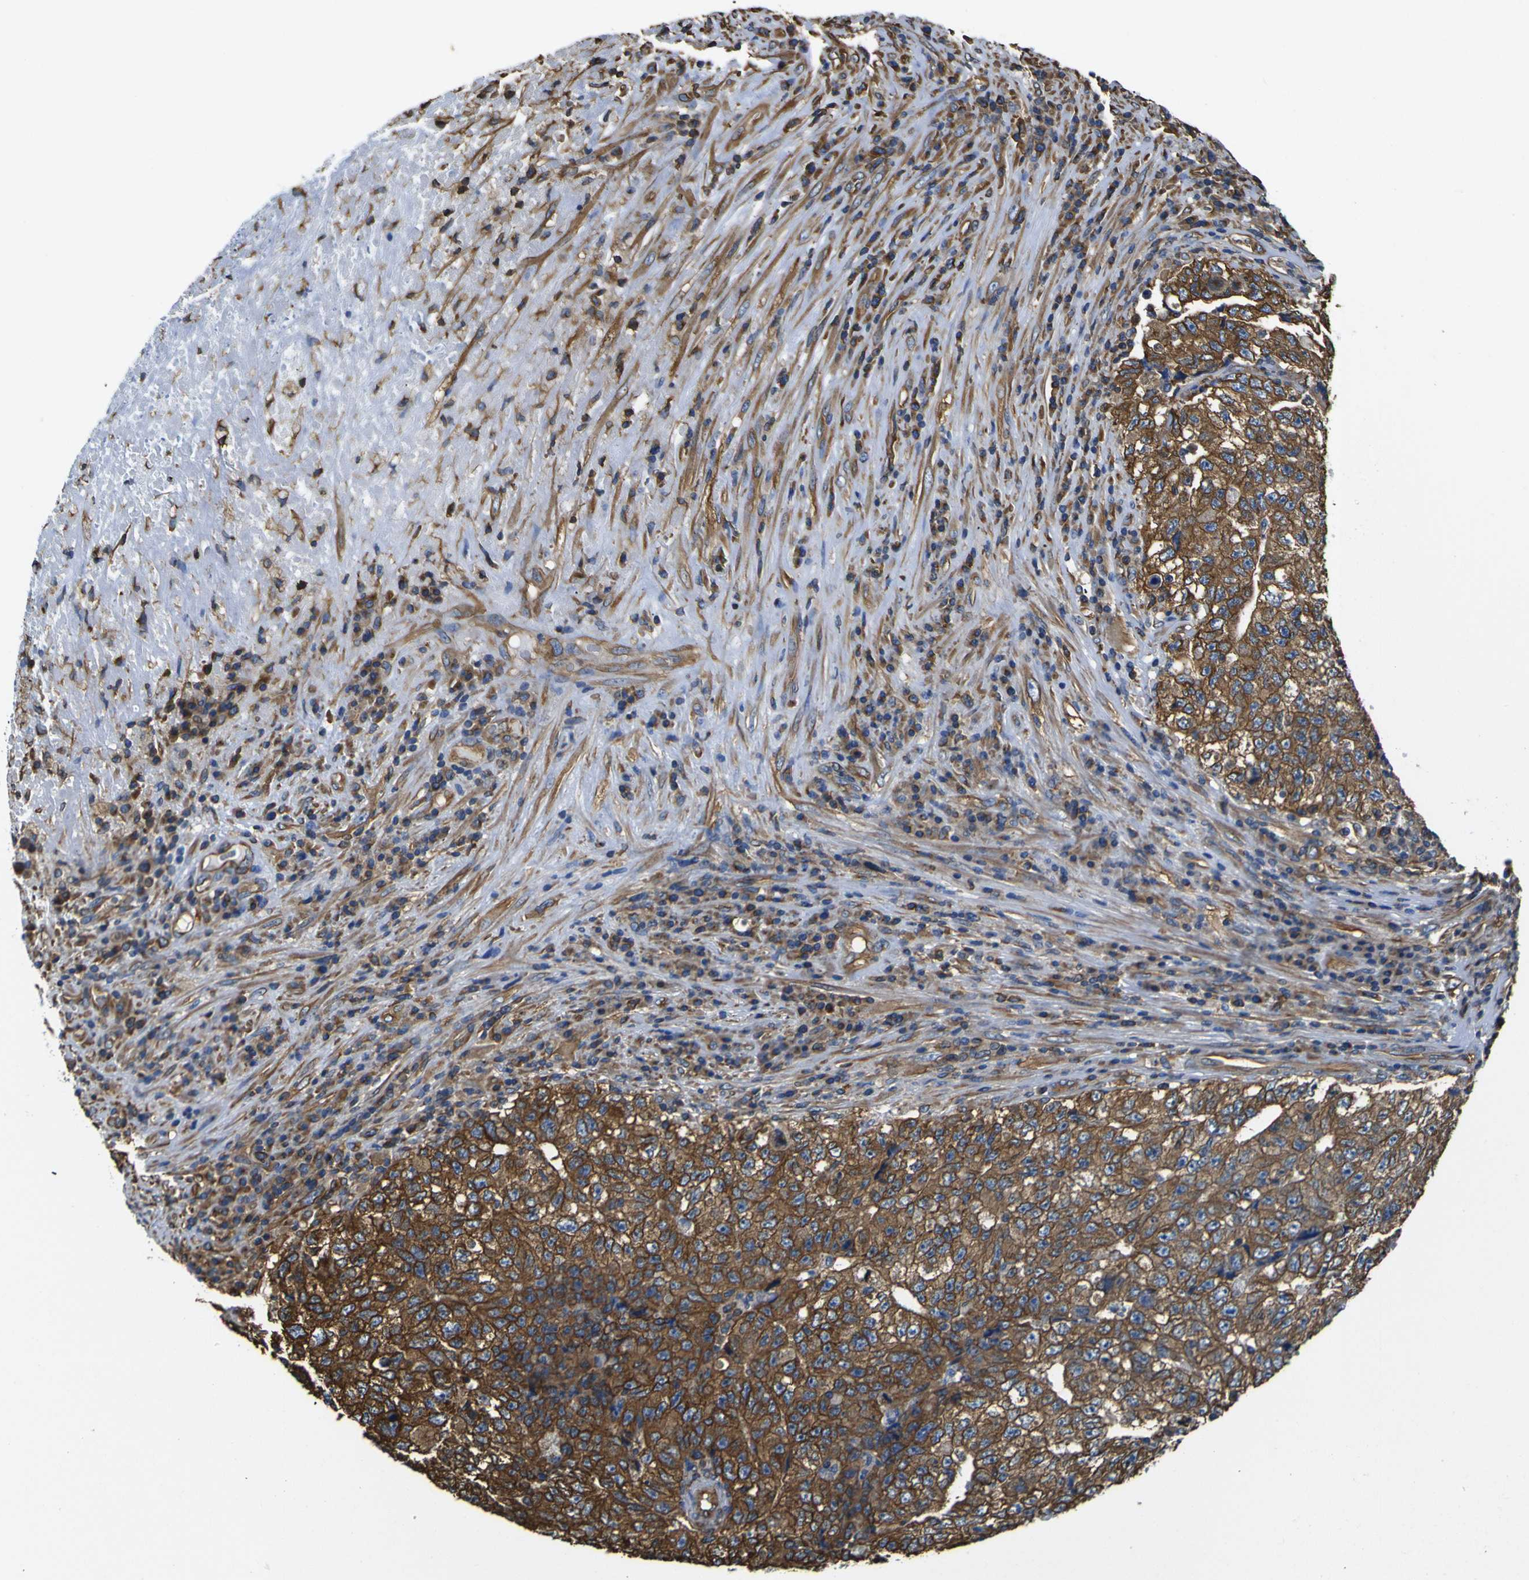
{"staining": {"intensity": "strong", "quantity": ">75%", "location": "cytoplasmic/membranous"}, "tissue": "testis cancer", "cell_type": "Tumor cells", "image_type": "cancer", "snomed": [{"axis": "morphology", "description": "Necrosis, NOS"}, {"axis": "morphology", "description": "Carcinoma, Embryonal, NOS"}, {"axis": "topography", "description": "Testis"}], "caption": "Testis cancer stained with a protein marker reveals strong staining in tumor cells.", "gene": "TUBB", "patient": {"sex": "male", "age": 19}}